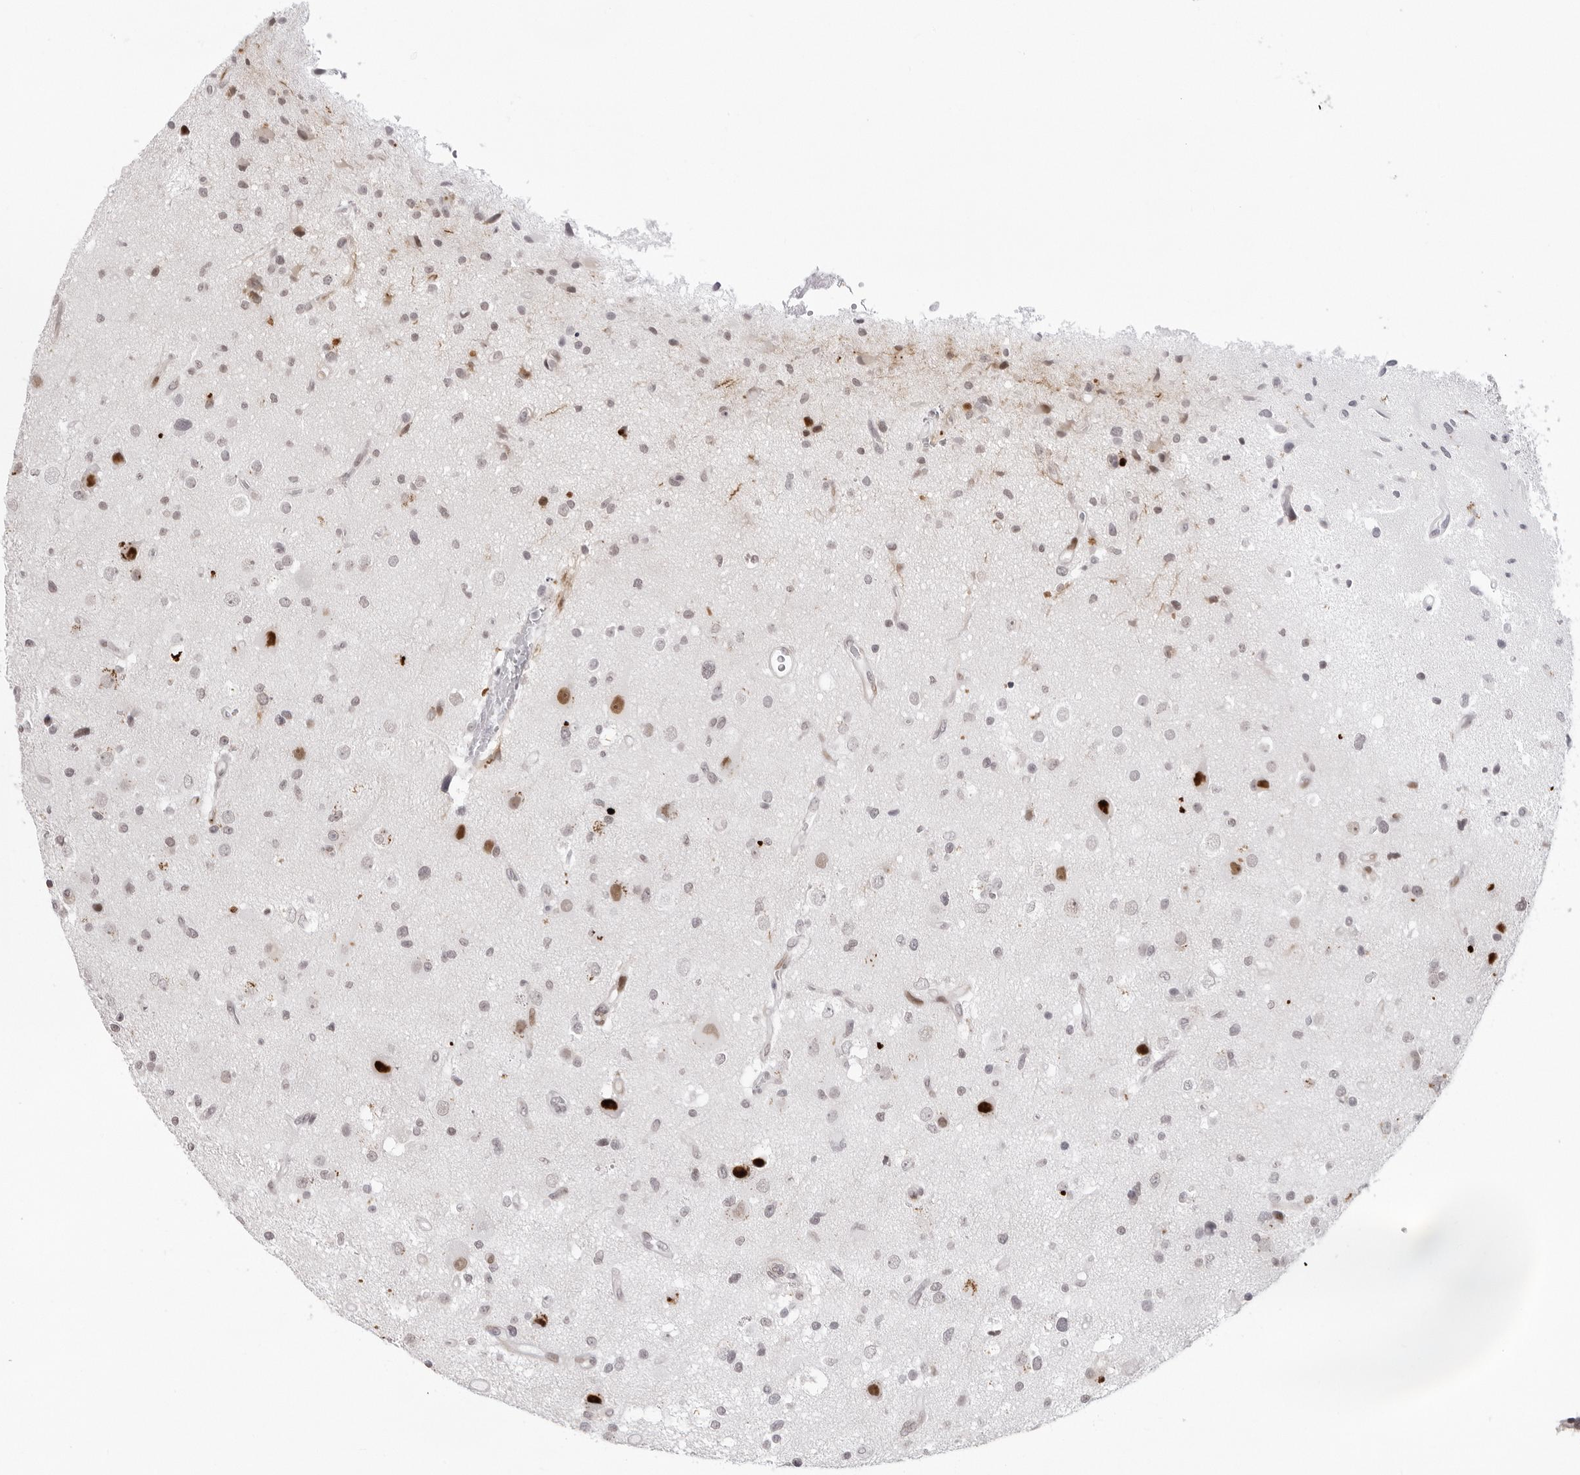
{"staining": {"intensity": "negative", "quantity": "none", "location": "none"}, "tissue": "glioma", "cell_type": "Tumor cells", "image_type": "cancer", "snomed": [{"axis": "morphology", "description": "Glioma, malignant, High grade"}, {"axis": "topography", "description": "Brain"}], "caption": "Histopathology image shows no protein expression in tumor cells of high-grade glioma (malignant) tissue.", "gene": "NTPCR", "patient": {"sex": "male", "age": 33}}